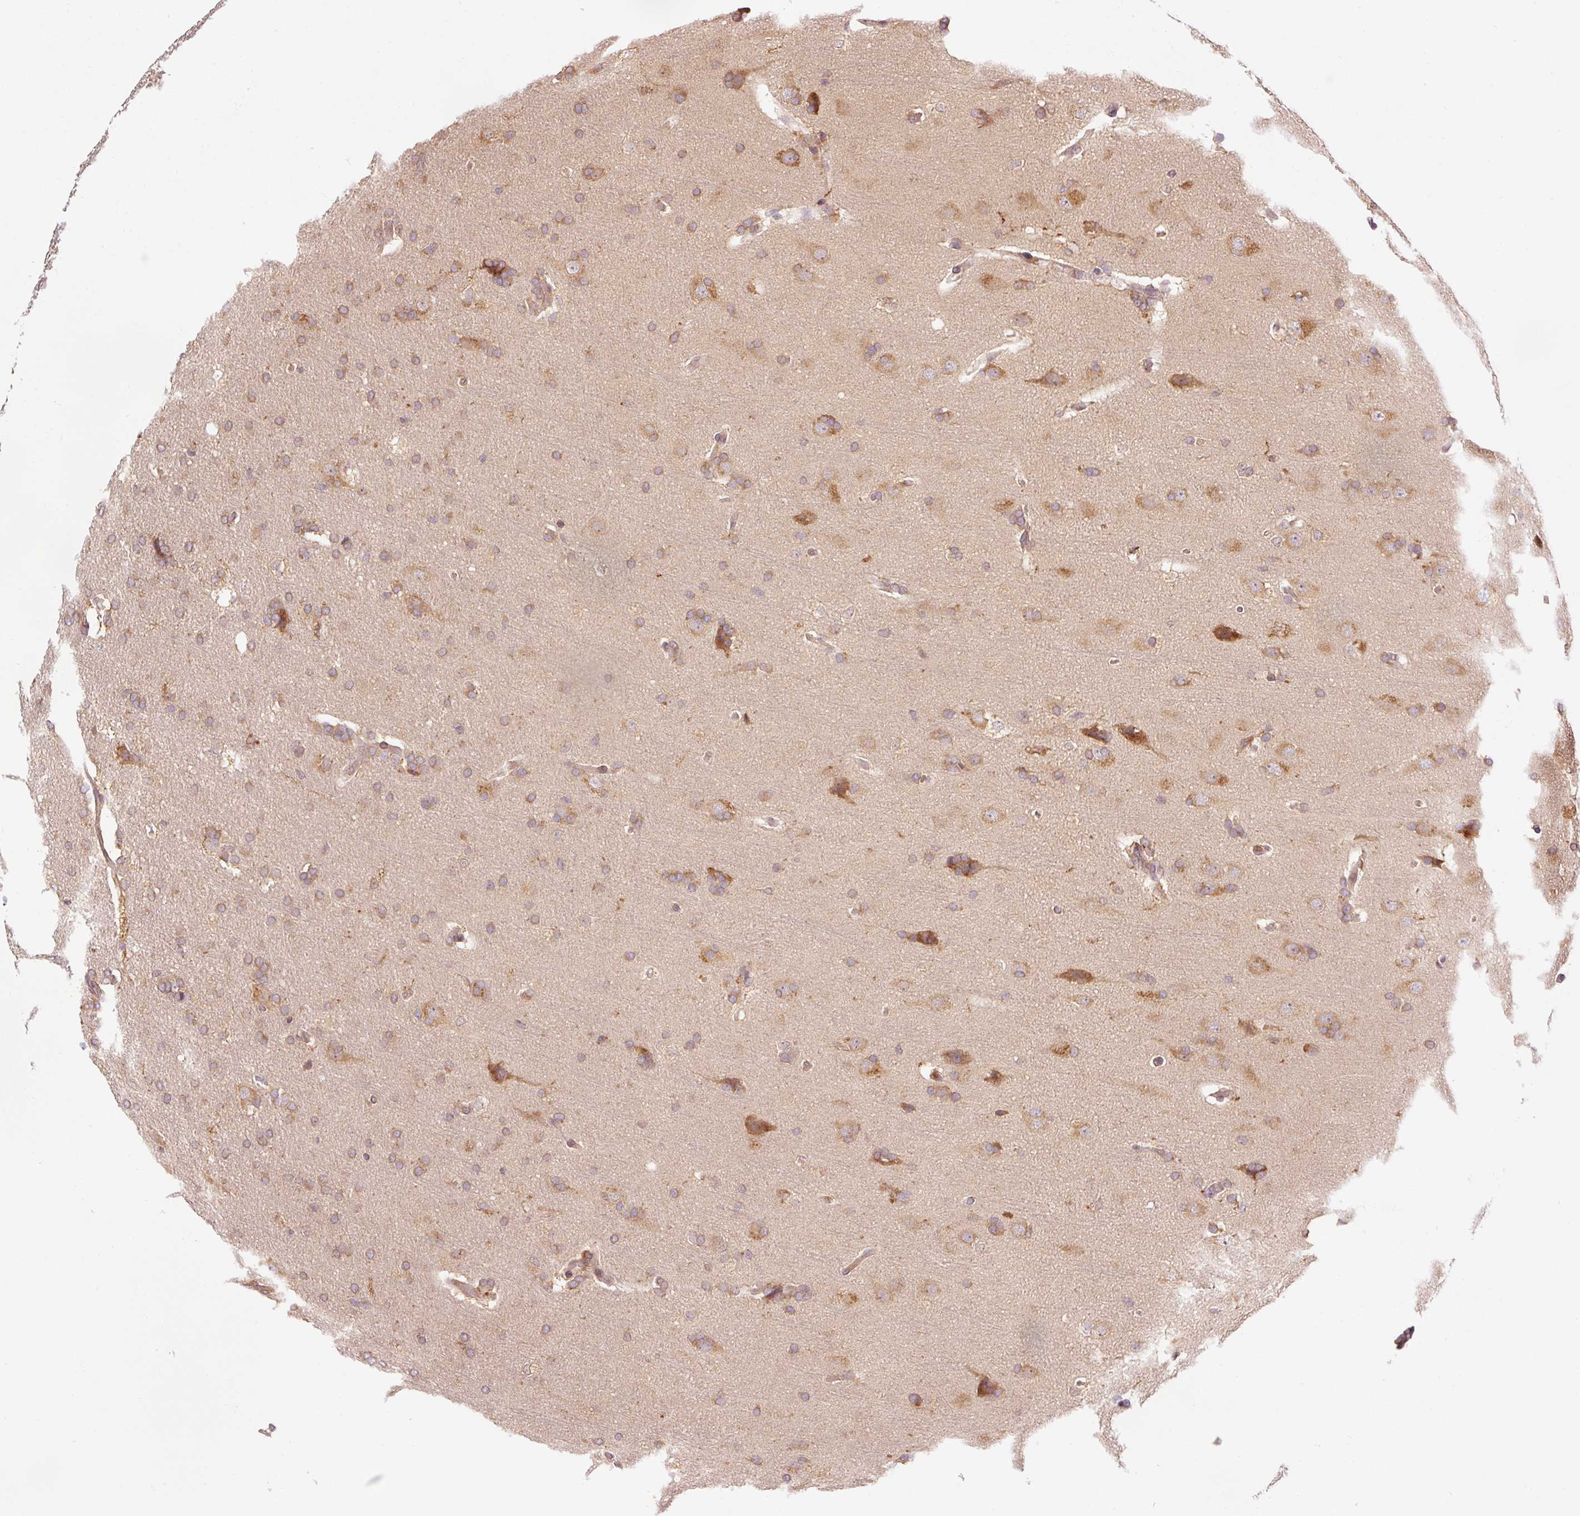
{"staining": {"intensity": "moderate", "quantity": ">75%", "location": "cytoplasmic/membranous"}, "tissue": "glioma", "cell_type": "Tumor cells", "image_type": "cancer", "snomed": [{"axis": "morphology", "description": "Glioma, malignant, High grade"}, {"axis": "topography", "description": "Brain"}], "caption": "A micrograph of high-grade glioma (malignant) stained for a protein displays moderate cytoplasmic/membranous brown staining in tumor cells. Ihc stains the protein of interest in brown and the nuclei are stained blue.", "gene": "PDAP1", "patient": {"sex": "male", "age": 56}}